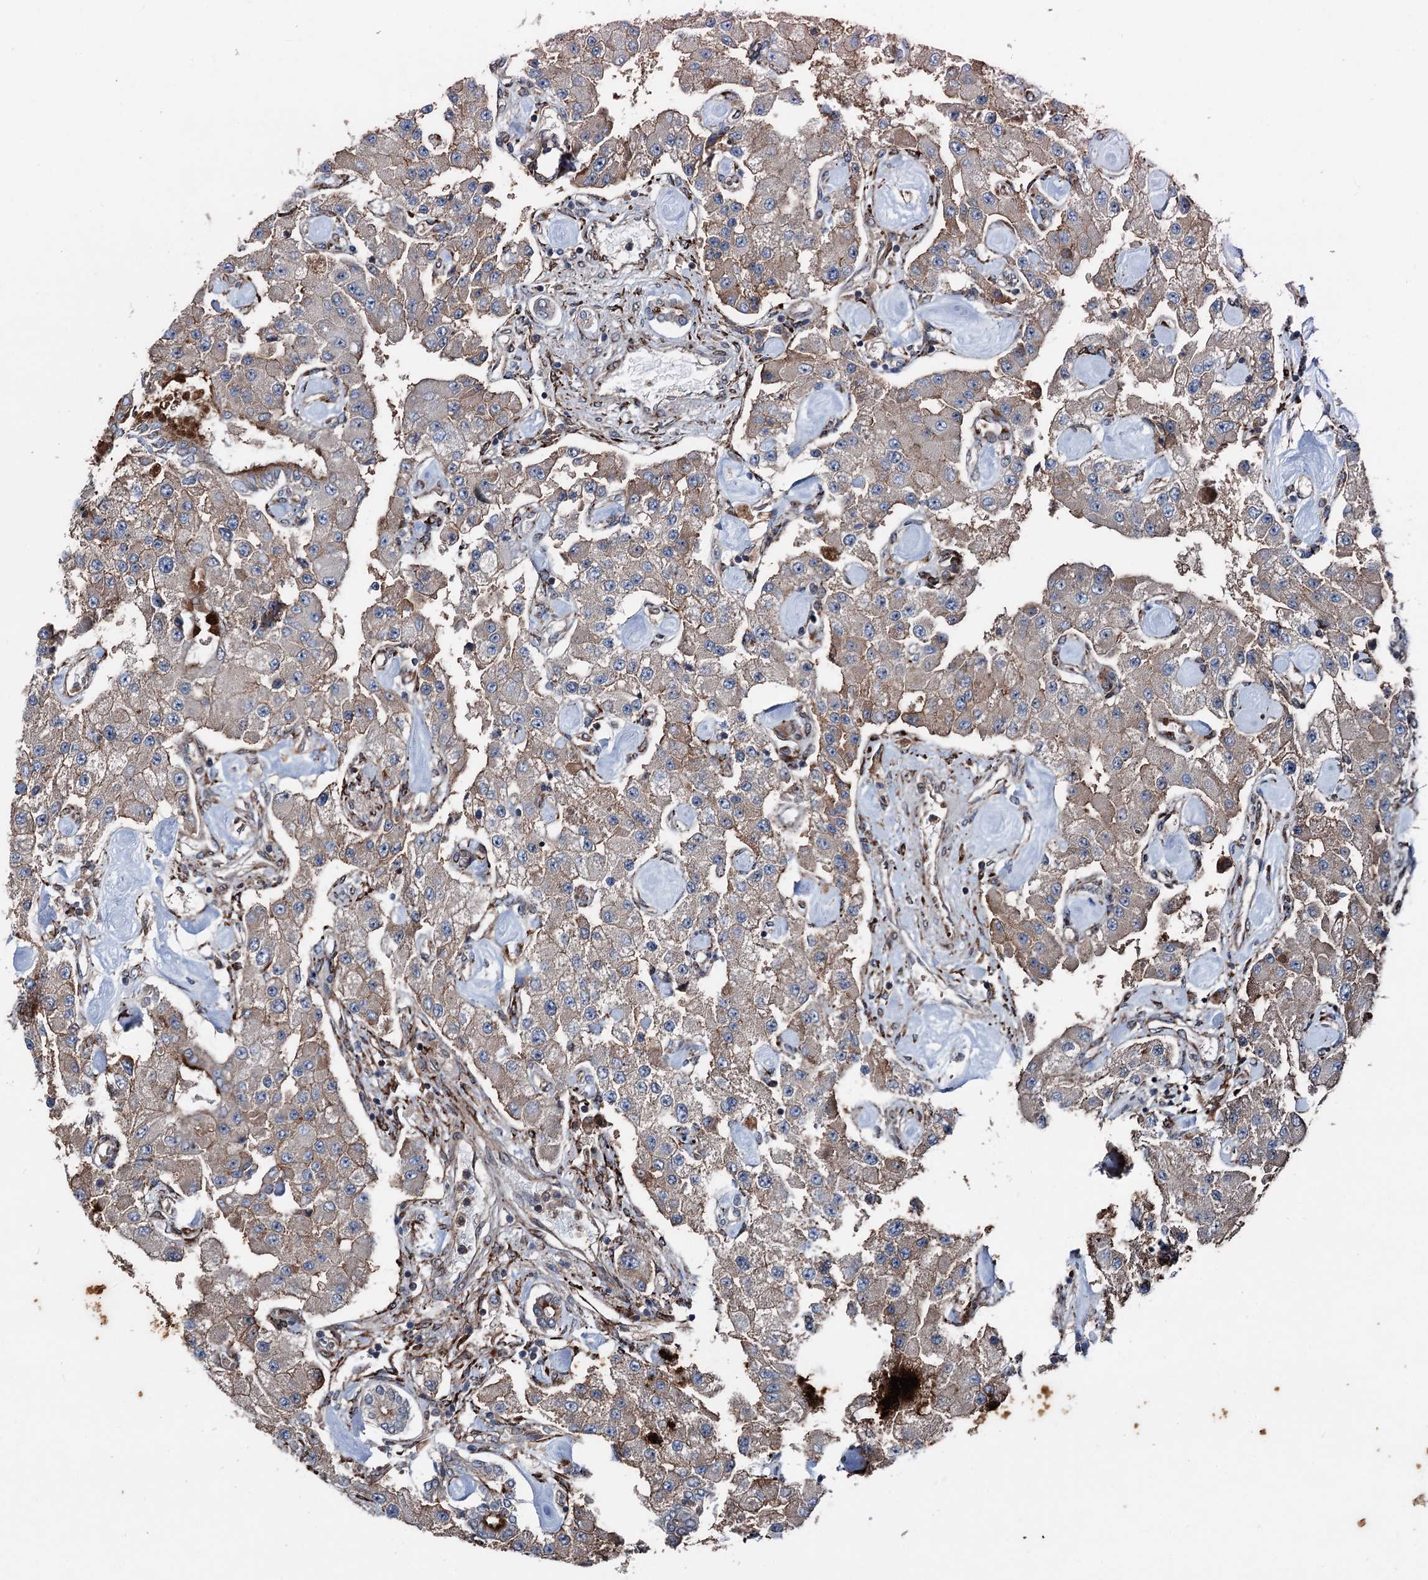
{"staining": {"intensity": "weak", "quantity": ">75%", "location": "cytoplasmic/membranous"}, "tissue": "carcinoid", "cell_type": "Tumor cells", "image_type": "cancer", "snomed": [{"axis": "morphology", "description": "Carcinoid, malignant, NOS"}, {"axis": "topography", "description": "Pancreas"}], "caption": "This micrograph displays carcinoid (malignant) stained with IHC to label a protein in brown. The cytoplasmic/membranous of tumor cells show weak positivity for the protein. Nuclei are counter-stained blue.", "gene": "DDIAS", "patient": {"sex": "male", "age": 41}}